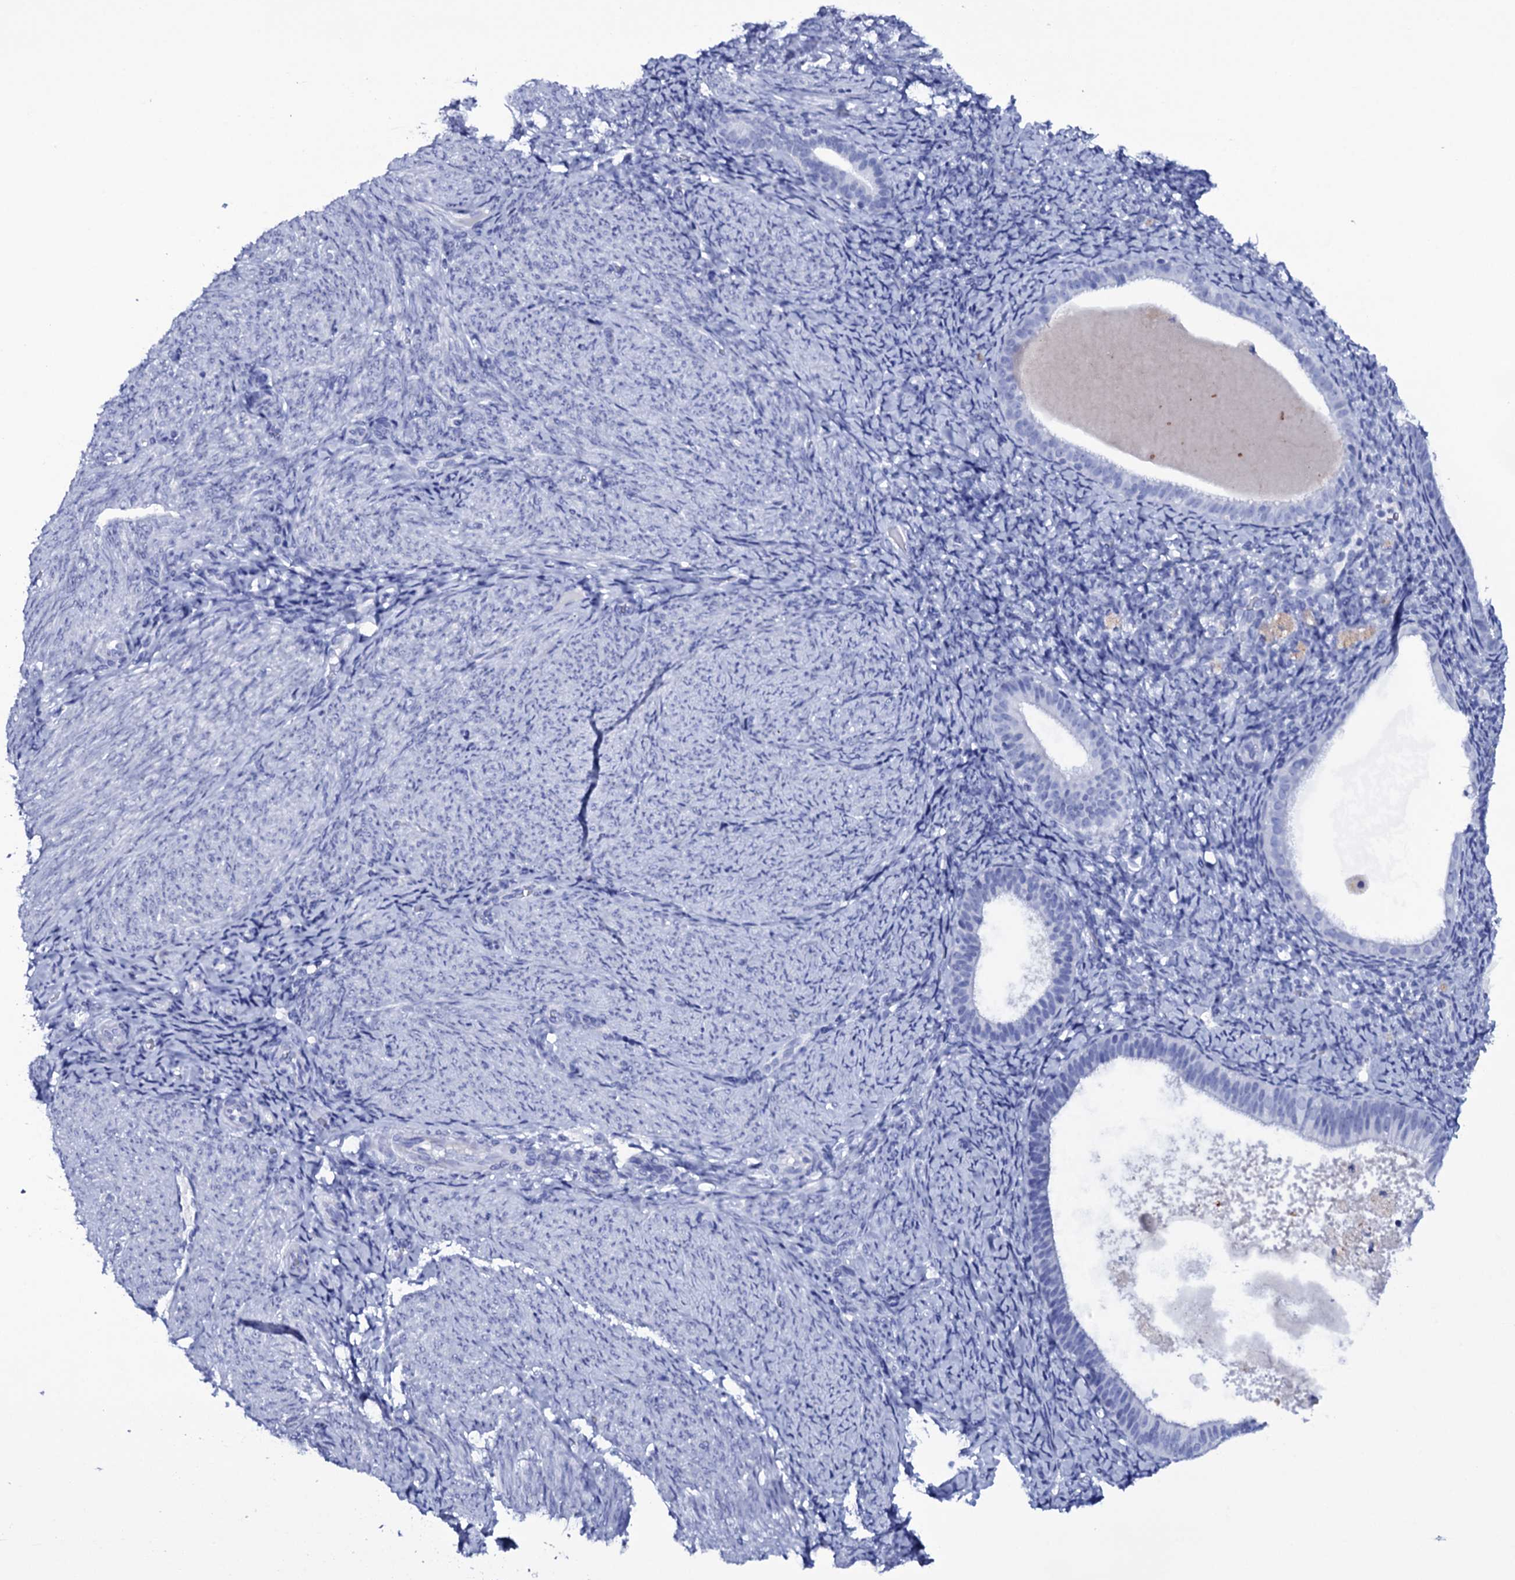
{"staining": {"intensity": "negative", "quantity": "none", "location": "none"}, "tissue": "endometrium", "cell_type": "Cells in endometrial stroma", "image_type": "normal", "snomed": [{"axis": "morphology", "description": "Normal tissue, NOS"}, {"axis": "topography", "description": "Endometrium"}], "caption": "Normal endometrium was stained to show a protein in brown. There is no significant positivity in cells in endometrial stroma. (DAB immunohistochemistry (IHC) with hematoxylin counter stain).", "gene": "ITPRID2", "patient": {"sex": "female", "age": 65}}